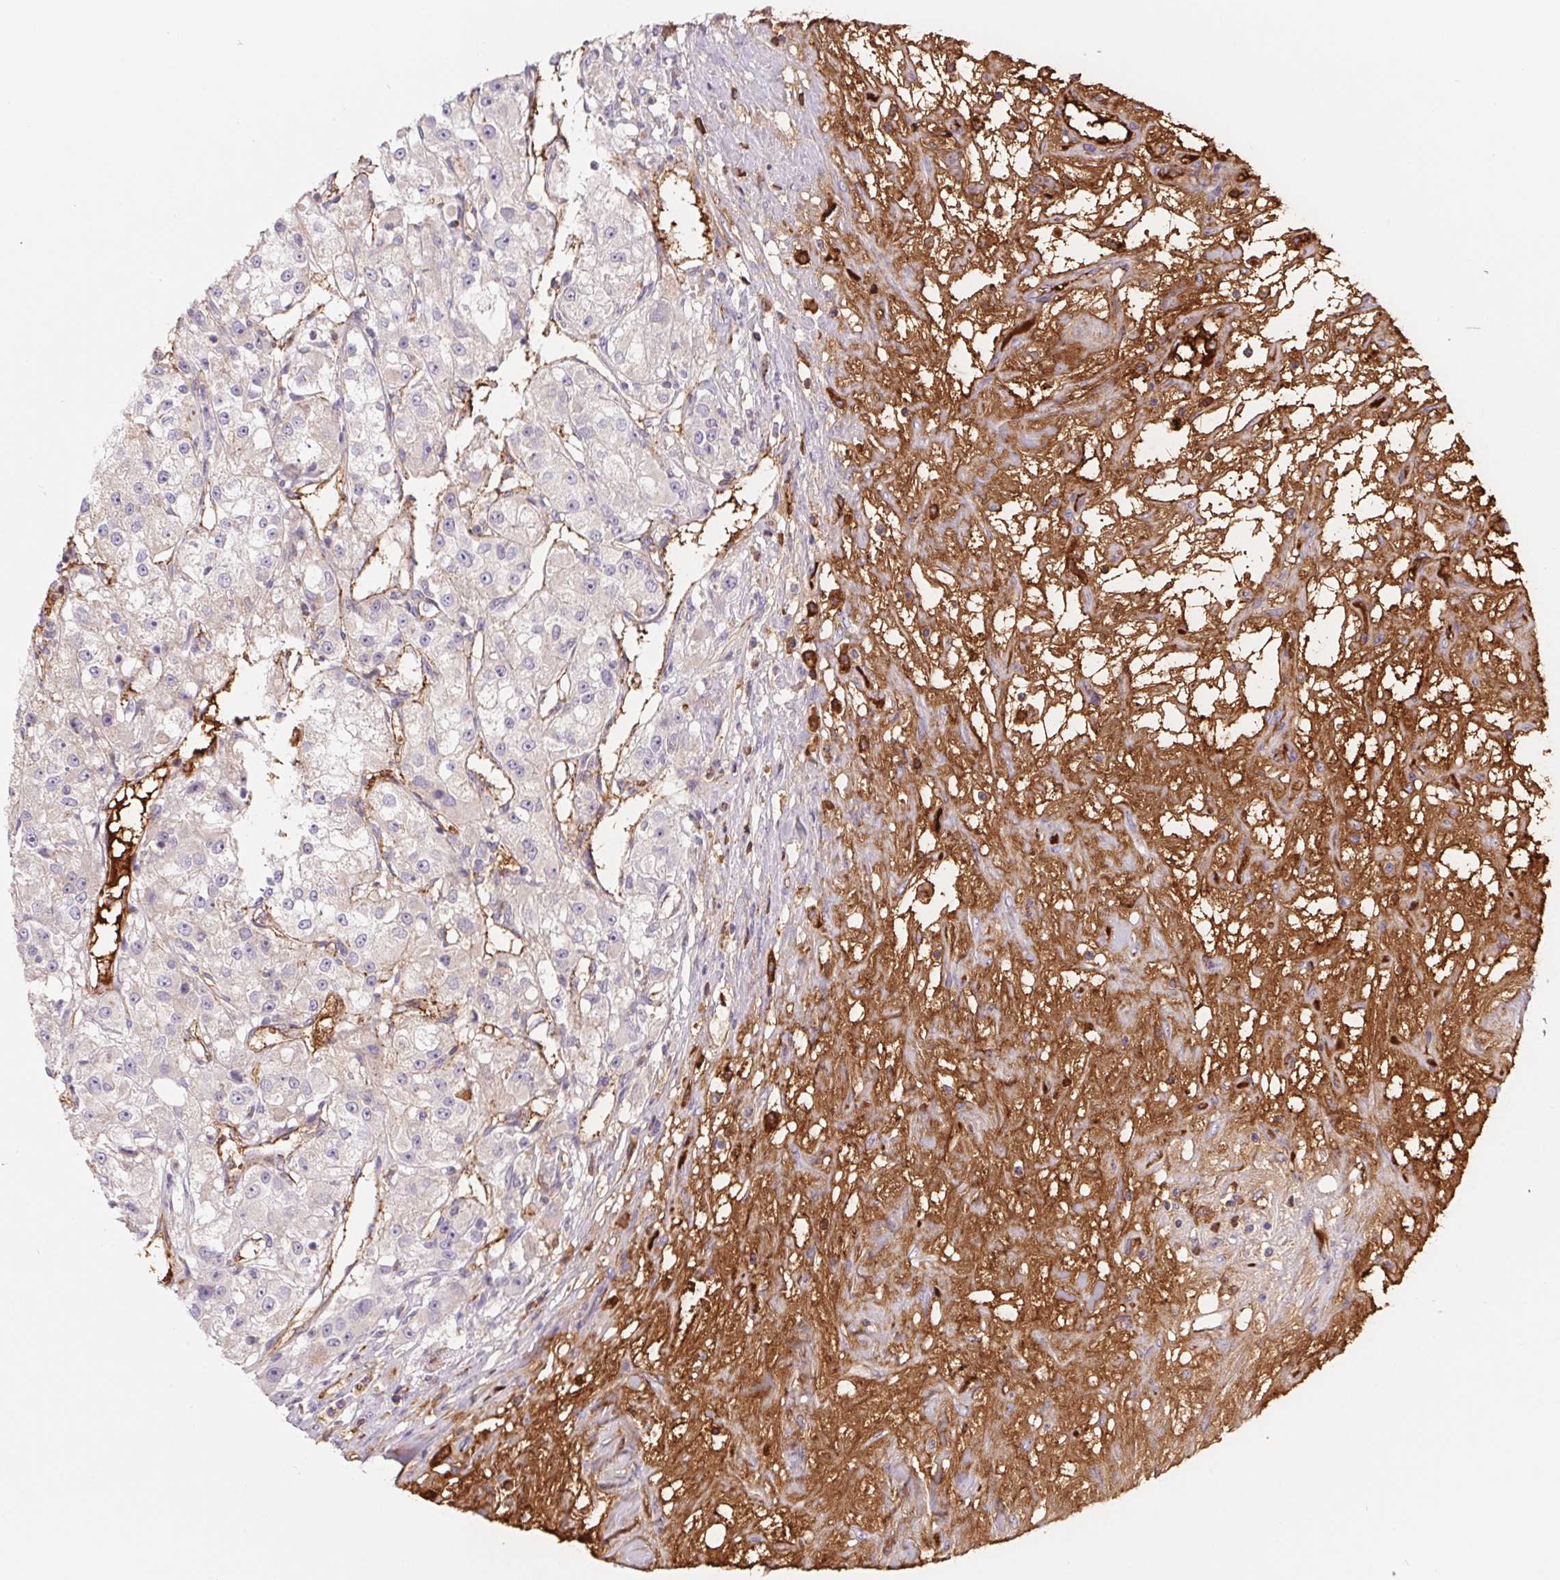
{"staining": {"intensity": "negative", "quantity": "none", "location": "none"}, "tissue": "renal cancer", "cell_type": "Tumor cells", "image_type": "cancer", "snomed": [{"axis": "morphology", "description": "Adenocarcinoma, NOS"}, {"axis": "topography", "description": "Kidney"}], "caption": "A histopathology image of human adenocarcinoma (renal) is negative for staining in tumor cells.", "gene": "LPA", "patient": {"sex": "female", "age": 63}}